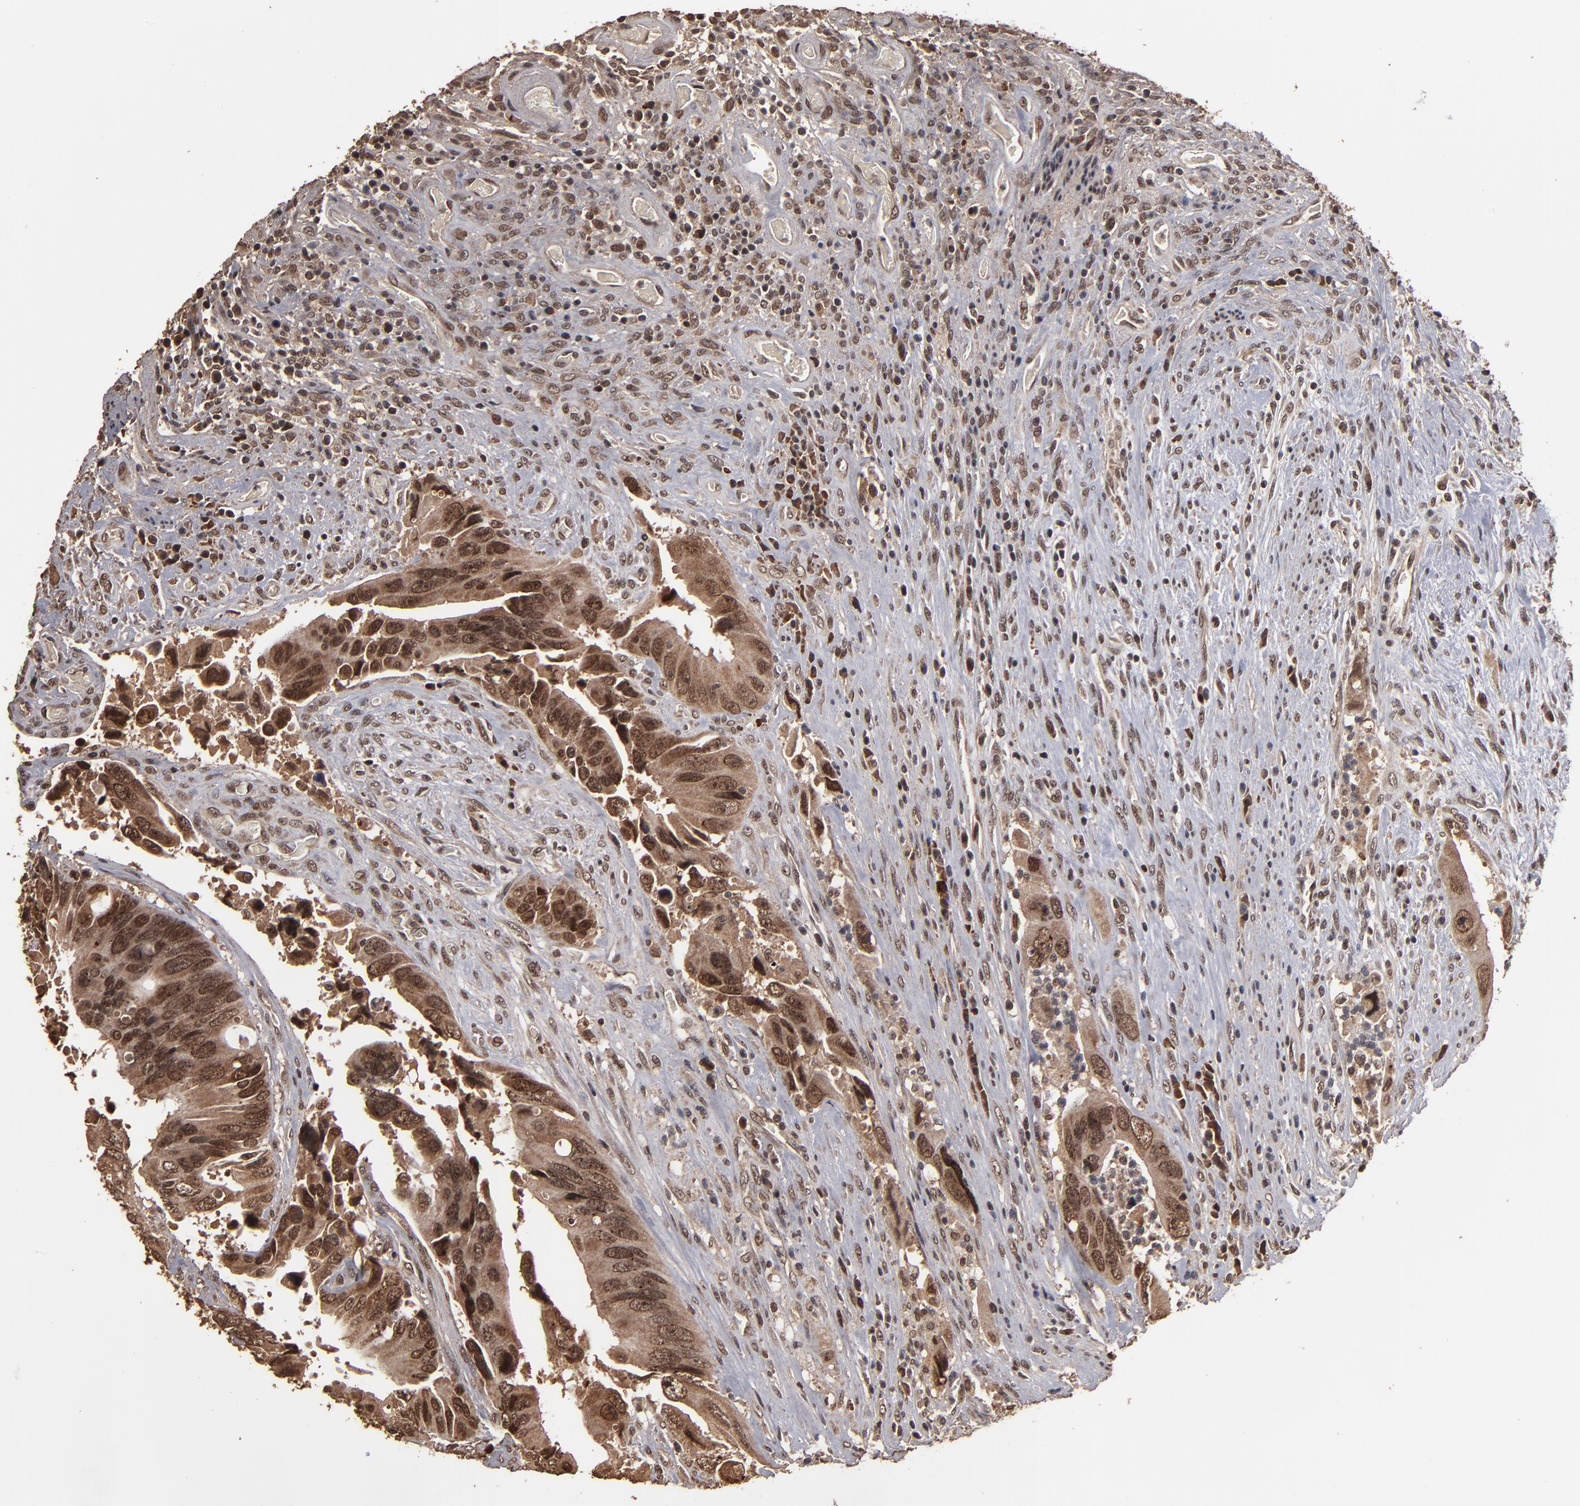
{"staining": {"intensity": "strong", "quantity": ">75%", "location": "cytoplasmic/membranous,nuclear"}, "tissue": "colorectal cancer", "cell_type": "Tumor cells", "image_type": "cancer", "snomed": [{"axis": "morphology", "description": "Adenocarcinoma, NOS"}, {"axis": "topography", "description": "Rectum"}], "caption": "Human colorectal cancer stained with a protein marker demonstrates strong staining in tumor cells.", "gene": "NXF2B", "patient": {"sex": "male", "age": 70}}